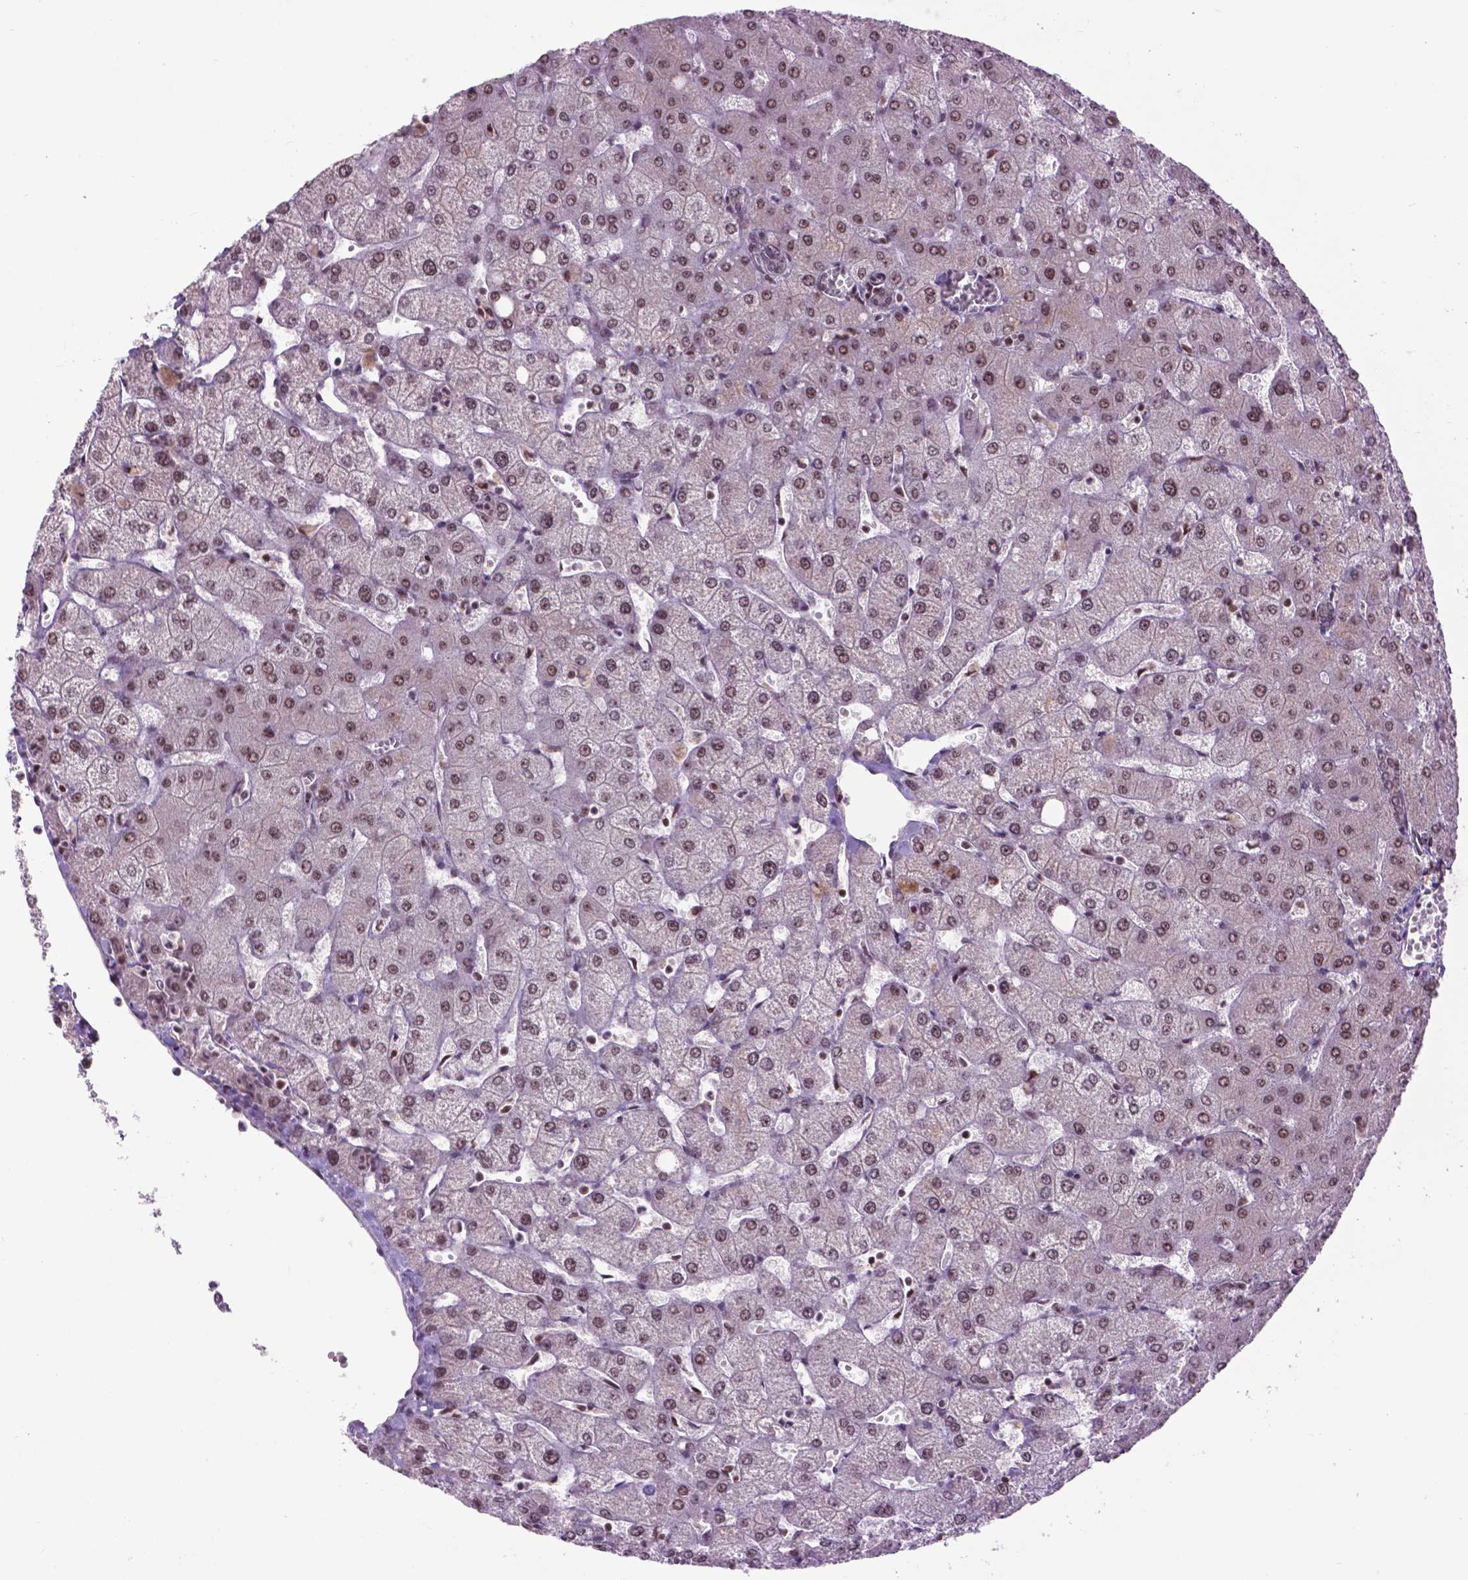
{"staining": {"intensity": "weak", "quantity": "25%-75%", "location": "nuclear"}, "tissue": "liver", "cell_type": "Cholangiocytes", "image_type": "normal", "snomed": [{"axis": "morphology", "description": "Normal tissue, NOS"}, {"axis": "topography", "description": "Liver"}], "caption": "High-magnification brightfield microscopy of normal liver stained with DAB (3,3'-diaminobenzidine) (brown) and counterstained with hematoxylin (blue). cholangiocytes exhibit weak nuclear positivity is appreciated in about25%-75% of cells.", "gene": "EAF1", "patient": {"sex": "female", "age": 54}}